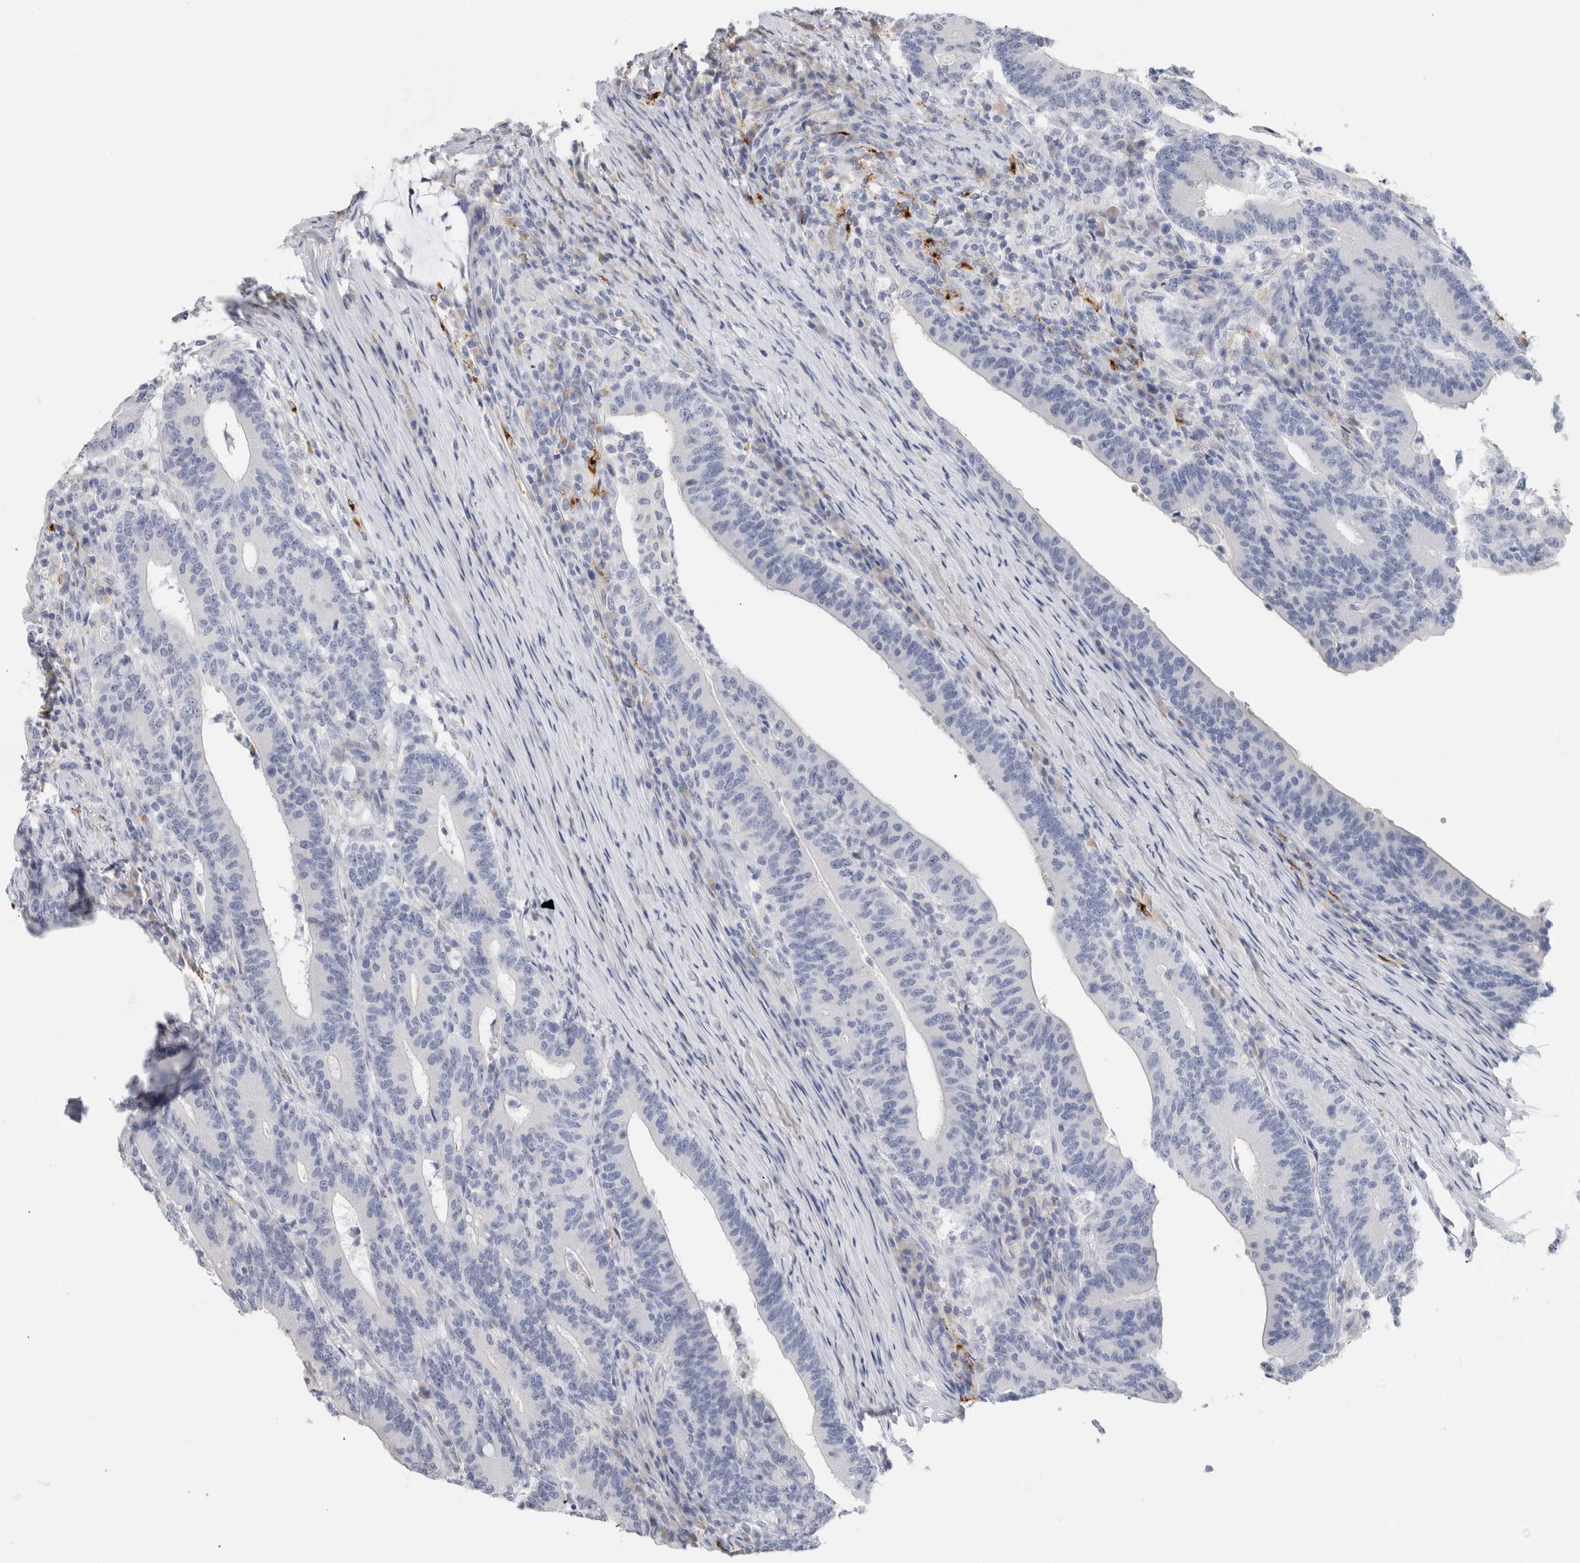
{"staining": {"intensity": "negative", "quantity": "none", "location": "none"}, "tissue": "colorectal cancer", "cell_type": "Tumor cells", "image_type": "cancer", "snomed": [{"axis": "morphology", "description": "Adenocarcinoma, NOS"}, {"axis": "topography", "description": "Colon"}], "caption": "Immunohistochemistry (IHC) of adenocarcinoma (colorectal) displays no positivity in tumor cells.", "gene": "LAMP3", "patient": {"sex": "female", "age": 66}}